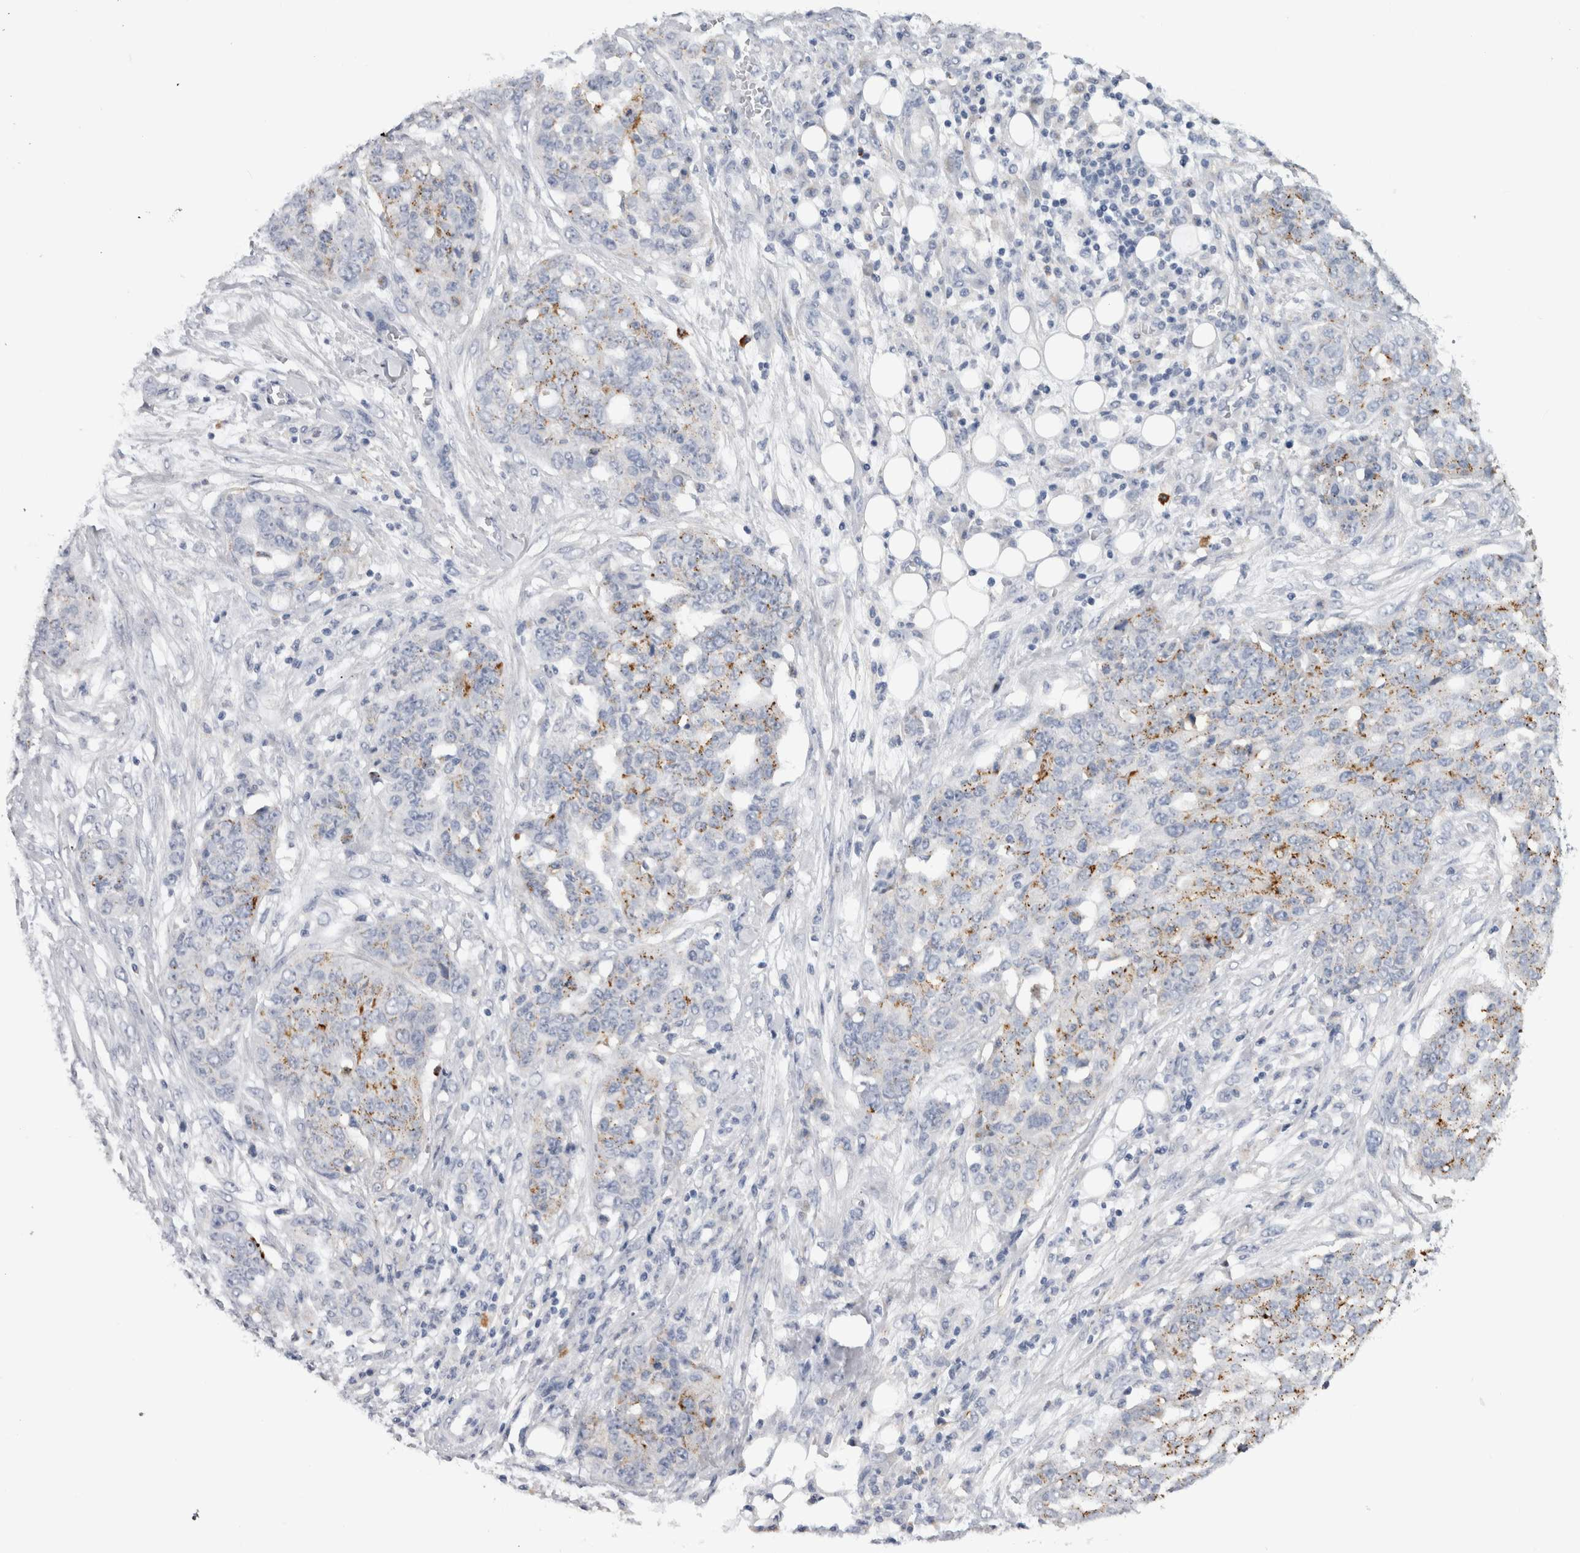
{"staining": {"intensity": "moderate", "quantity": "<25%", "location": "cytoplasmic/membranous"}, "tissue": "ovarian cancer", "cell_type": "Tumor cells", "image_type": "cancer", "snomed": [{"axis": "morphology", "description": "Cystadenocarcinoma, serous, NOS"}, {"axis": "topography", "description": "Soft tissue"}, {"axis": "topography", "description": "Ovary"}], "caption": "Brown immunohistochemical staining in human serous cystadenocarcinoma (ovarian) displays moderate cytoplasmic/membranous positivity in approximately <25% of tumor cells. Nuclei are stained in blue.", "gene": "CD63", "patient": {"sex": "female", "age": 57}}